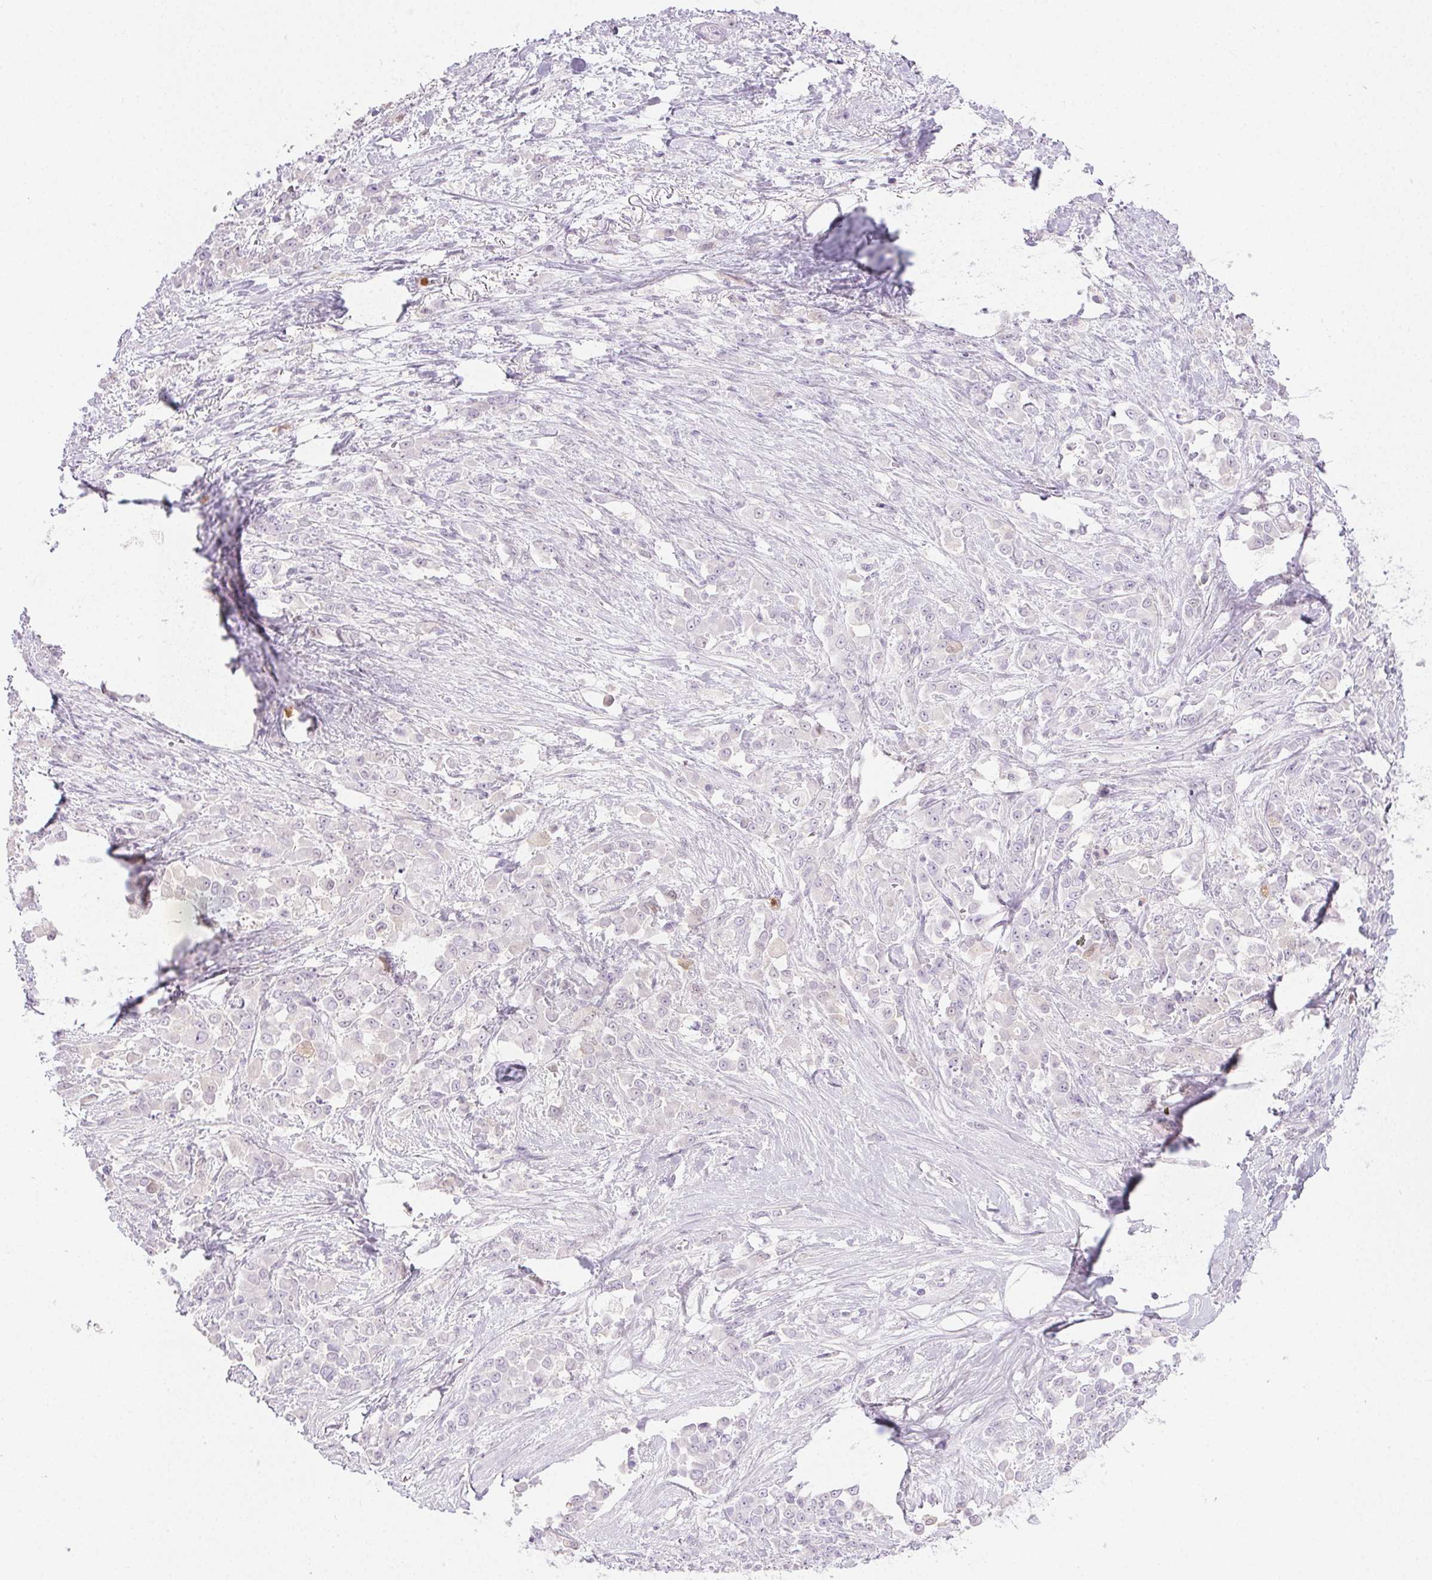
{"staining": {"intensity": "negative", "quantity": "none", "location": "none"}, "tissue": "stomach cancer", "cell_type": "Tumor cells", "image_type": "cancer", "snomed": [{"axis": "morphology", "description": "Adenocarcinoma, NOS"}, {"axis": "topography", "description": "Stomach"}], "caption": "Protein analysis of stomach cancer (adenocarcinoma) displays no significant expression in tumor cells. (Brightfield microscopy of DAB immunohistochemistry at high magnification).", "gene": "TMEM45A", "patient": {"sex": "female", "age": 76}}